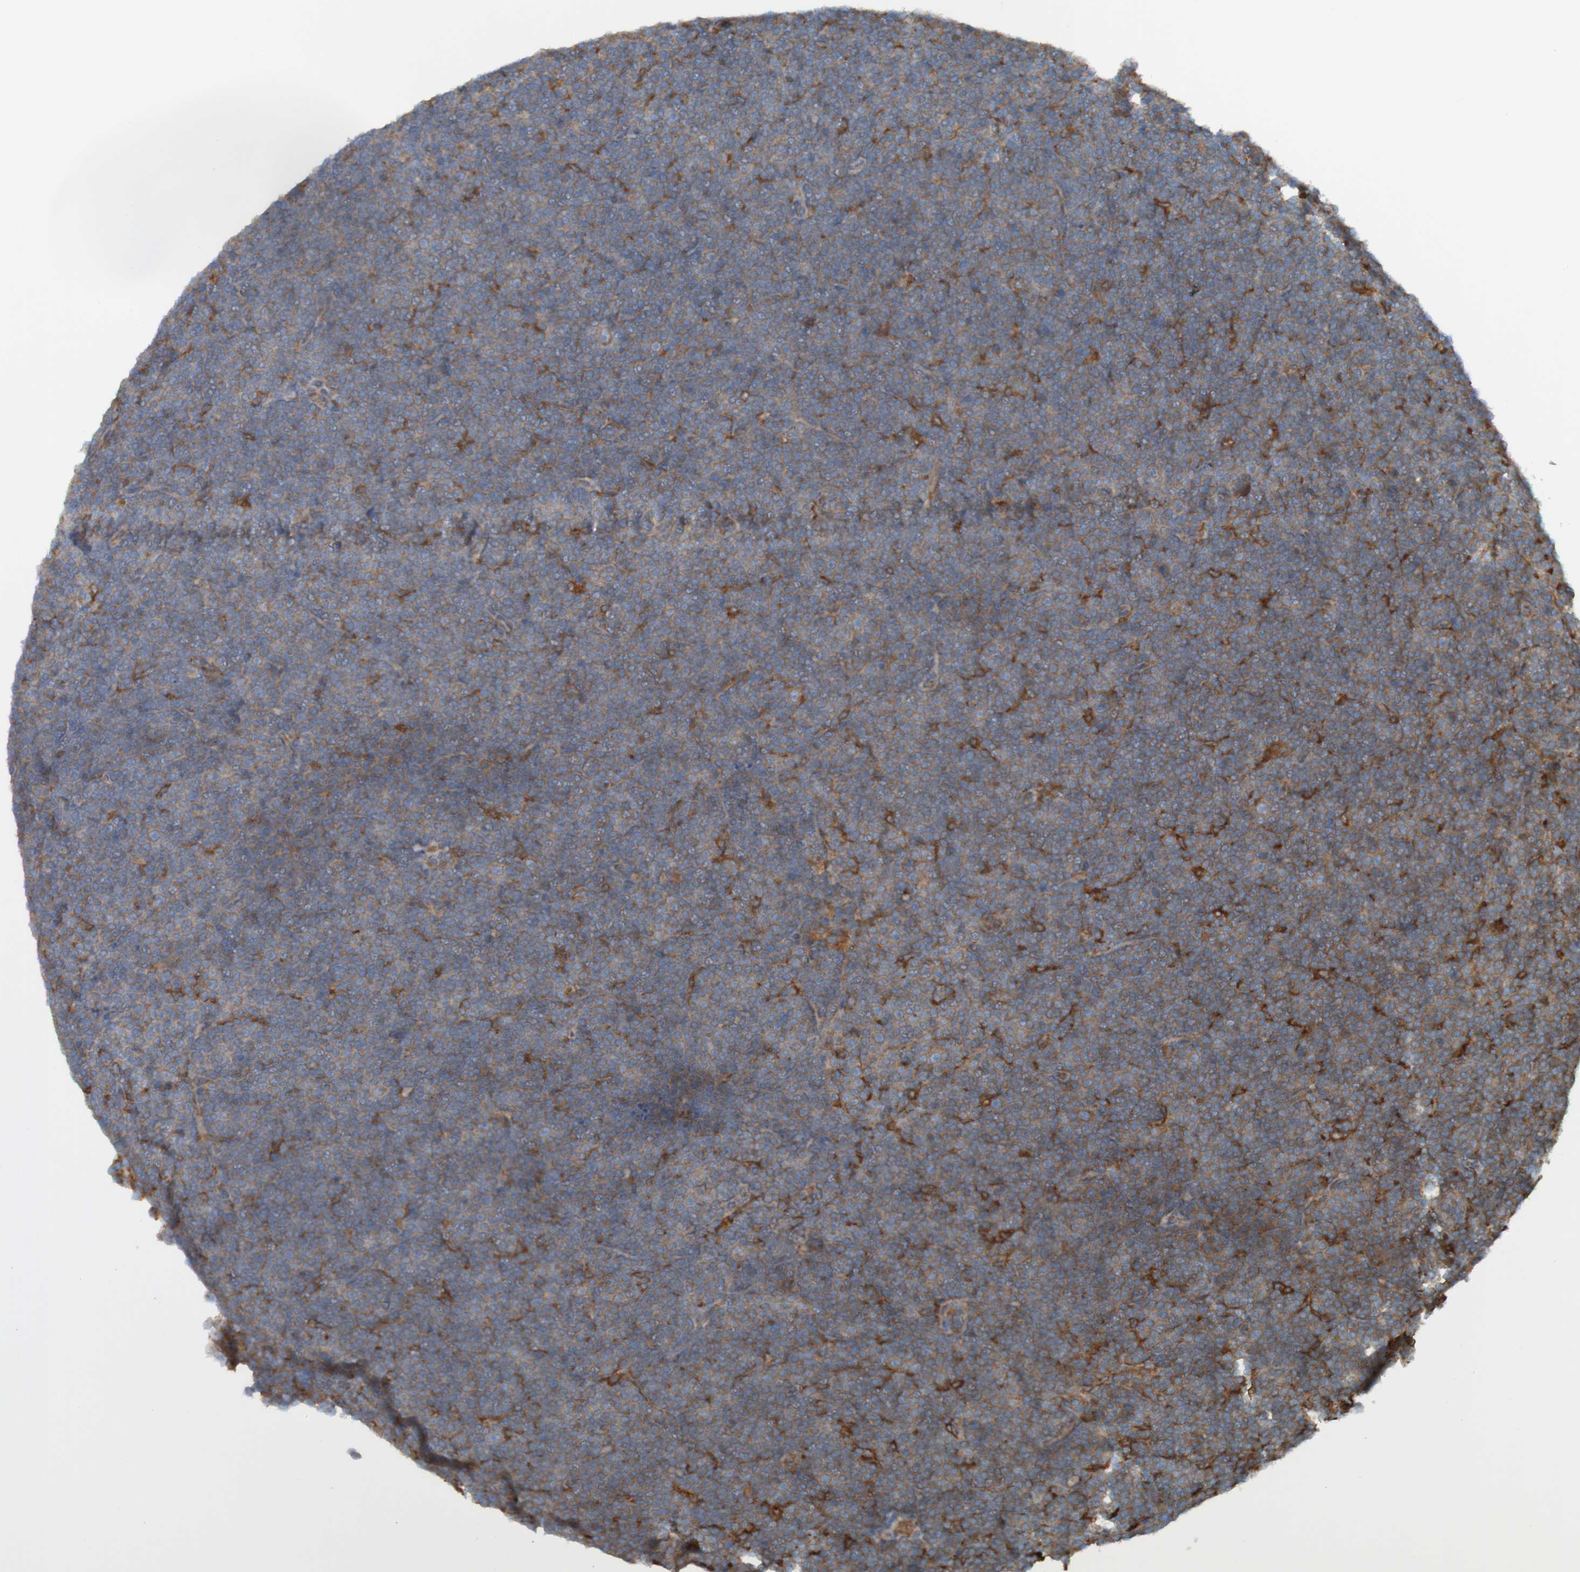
{"staining": {"intensity": "strong", "quantity": "<25%", "location": "cytoplasmic/membranous"}, "tissue": "lymphoma", "cell_type": "Tumor cells", "image_type": "cancer", "snomed": [{"axis": "morphology", "description": "Malignant lymphoma, non-Hodgkin's type, Low grade"}, {"axis": "topography", "description": "Lymph node"}], "caption": "The histopathology image exhibits staining of lymphoma, revealing strong cytoplasmic/membranous protein positivity (brown color) within tumor cells.", "gene": "DNAJC4", "patient": {"sex": "female", "age": 67}}